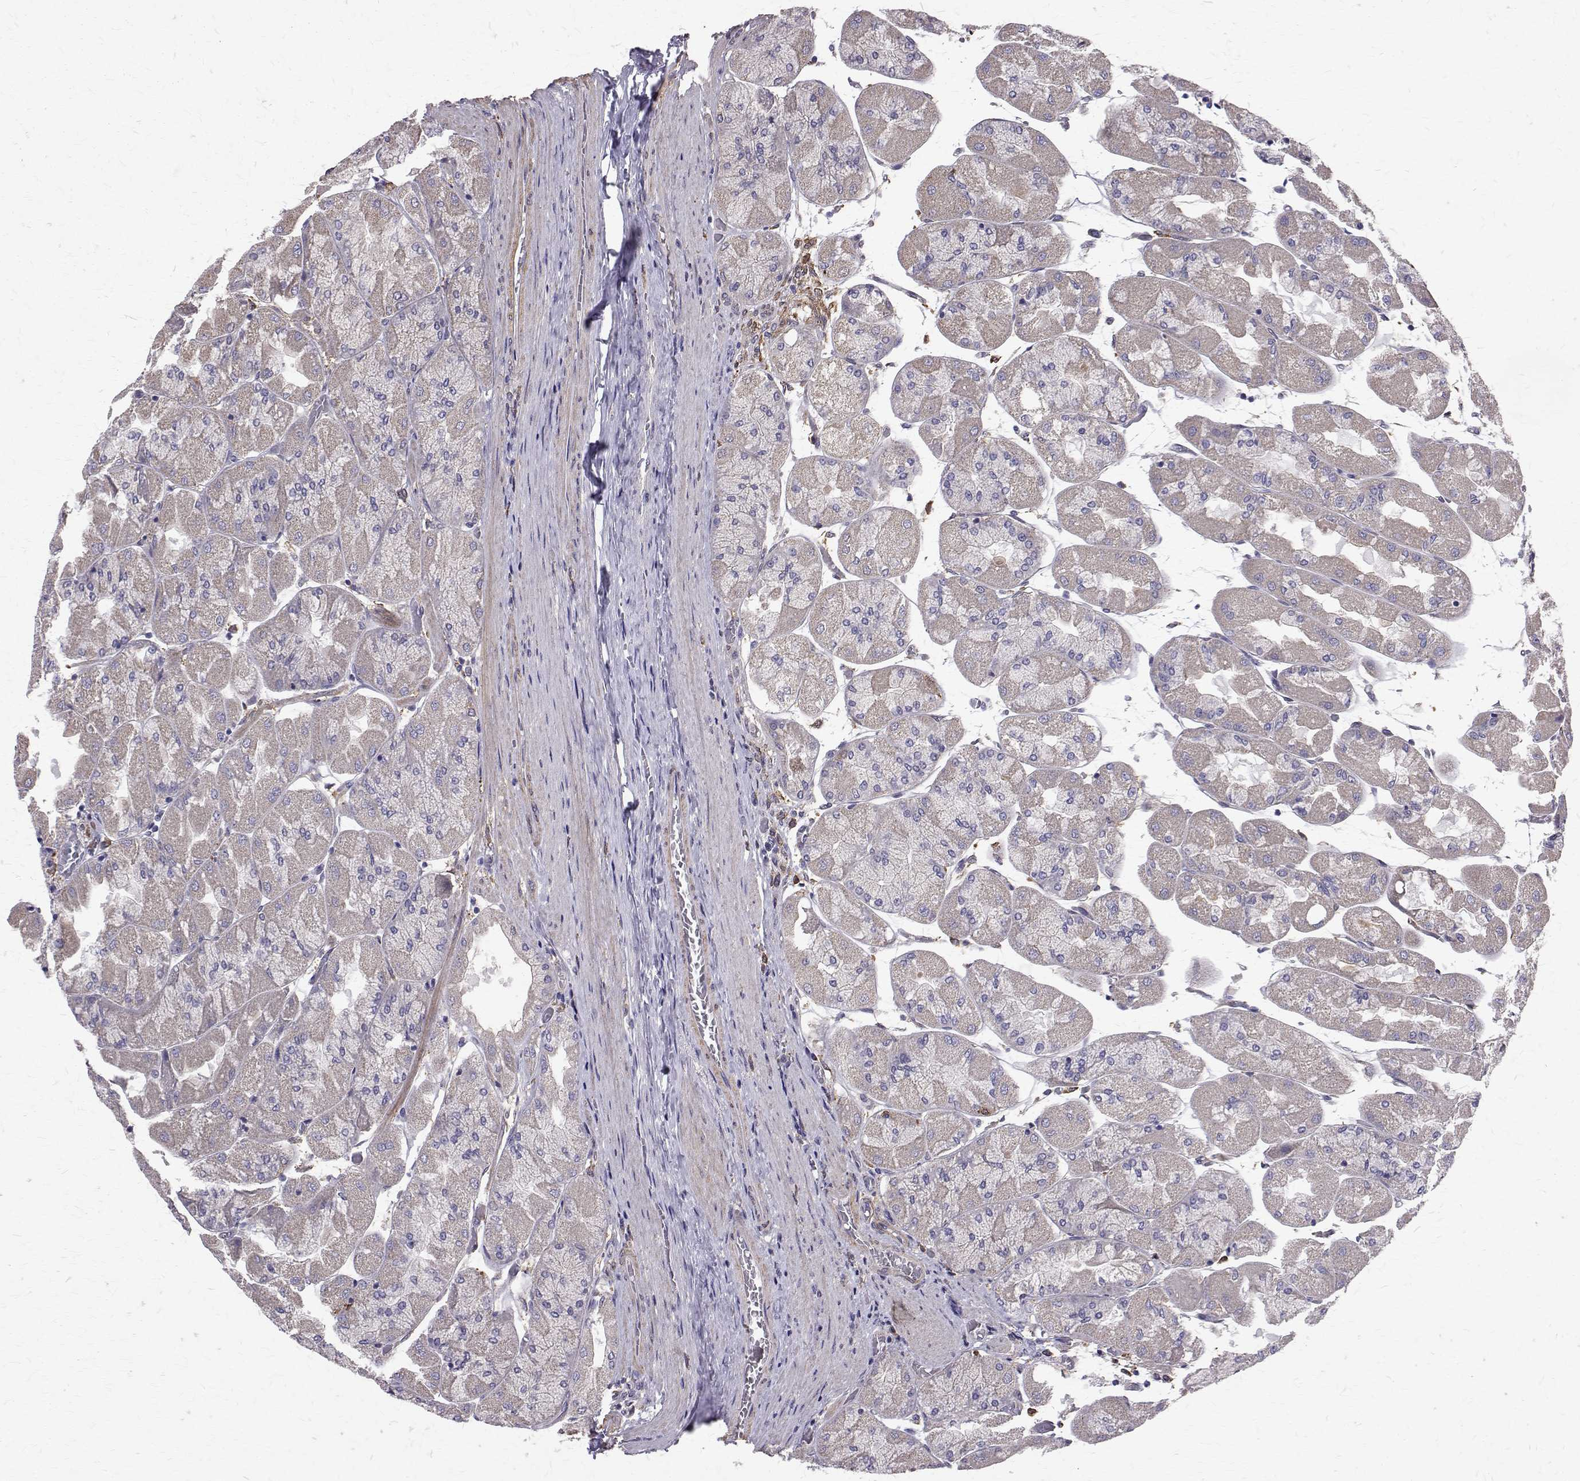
{"staining": {"intensity": "weak", "quantity": "<25%", "location": "cytoplasmic/membranous"}, "tissue": "stomach", "cell_type": "Glandular cells", "image_type": "normal", "snomed": [{"axis": "morphology", "description": "Normal tissue, NOS"}, {"axis": "topography", "description": "Stomach"}], "caption": "A high-resolution micrograph shows immunohistochemistry staining of benign stomach, which exhibits no significant expression in glandular cells.", "gene": "CCDC89", "patient": {"sex": "female", "age": 61}}